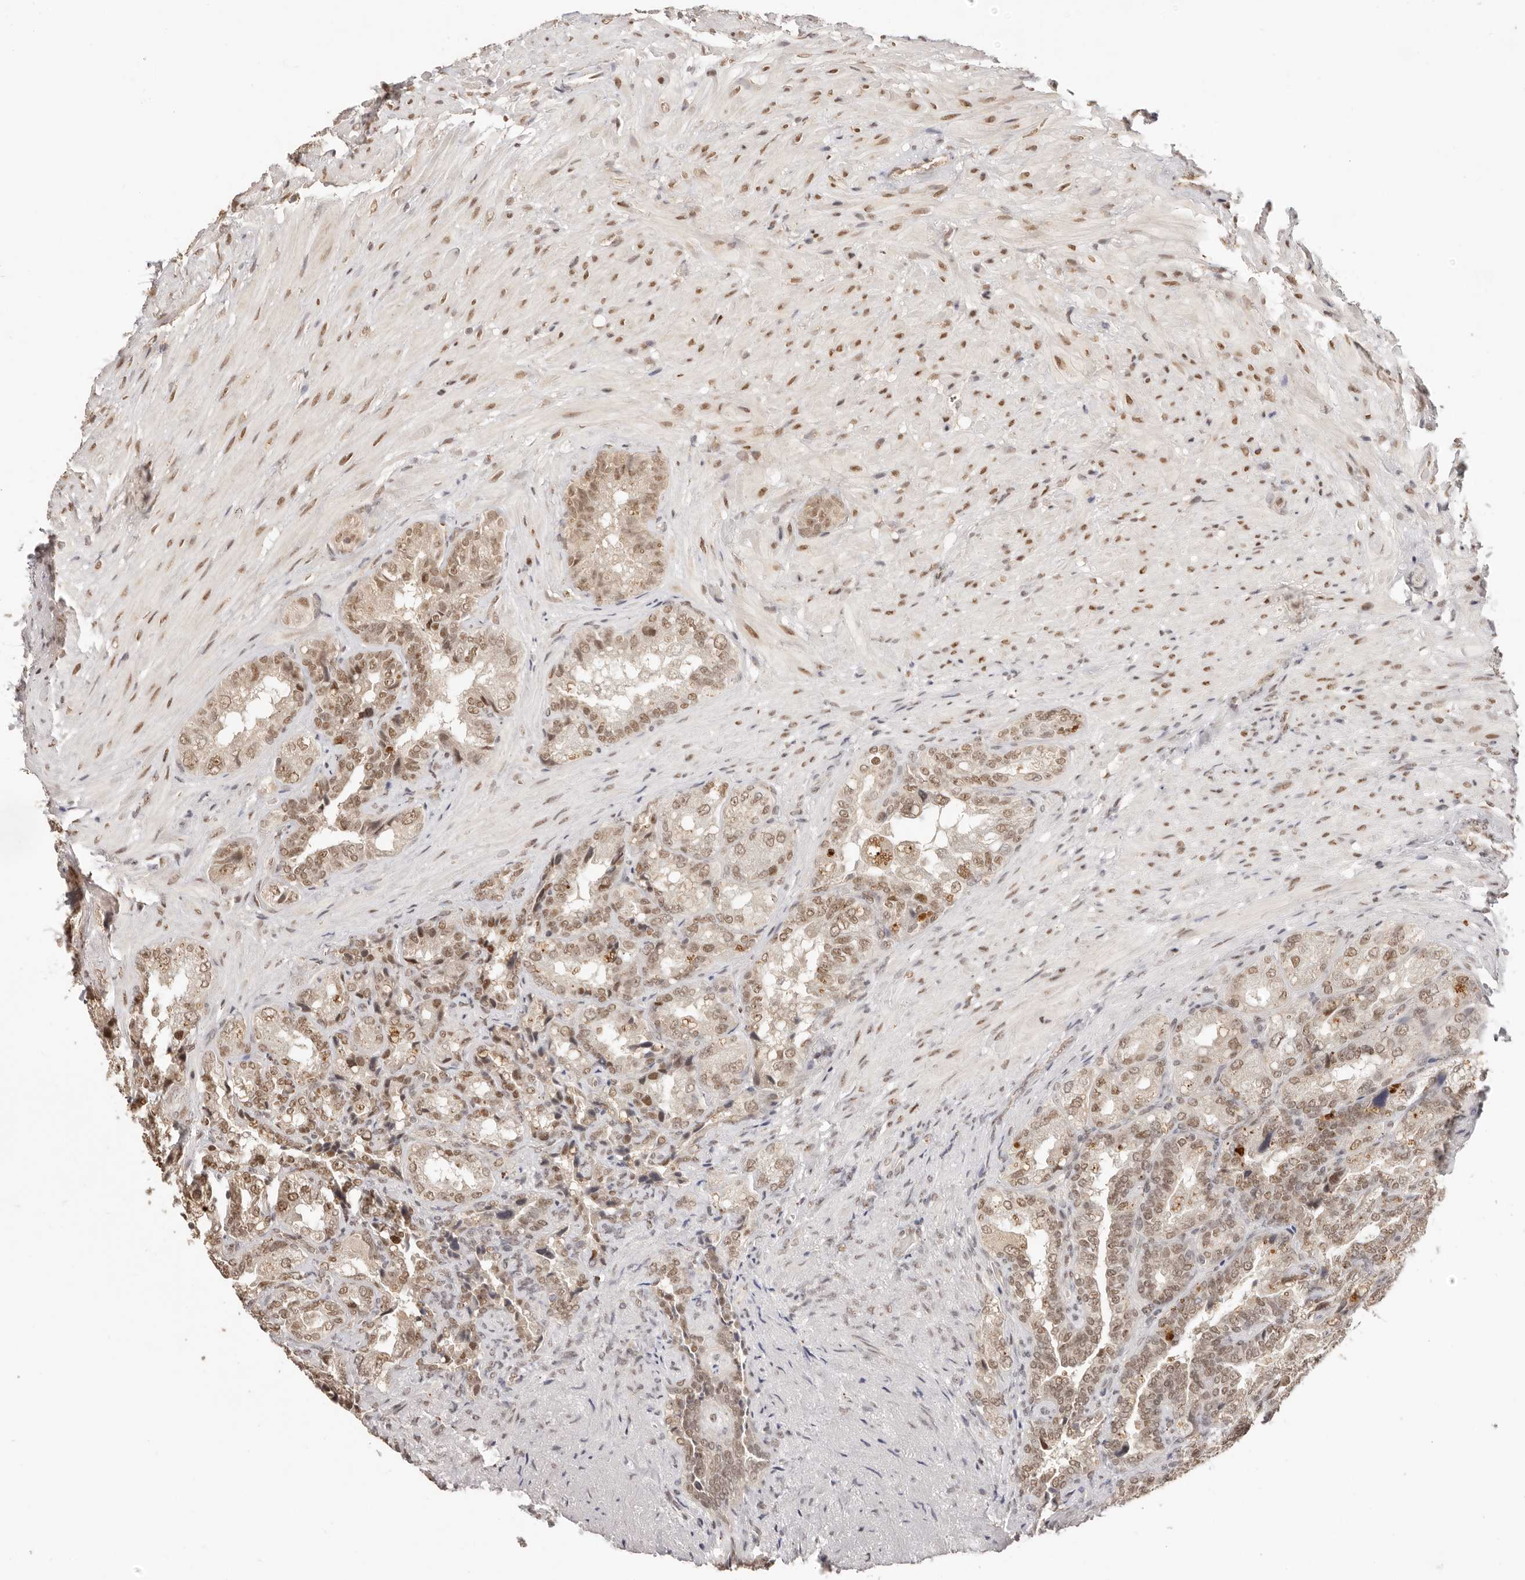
{"staining": {"intensity": "moderate", "quantity": ">75%", "location": "nuclear"}, "tissue": "seminal vesicle", "cell_type": "Glandular cells", "image_type": "normal", "snomed": [{"axis": "morphology", "description": "Normal tissue, NOS"}, {"axis": "topography", "description": "Seminal veicle"}, {"axis": "topography", "description": "Peripheral nerve tissue"}], "caption": "Benign seminal vesicle demonstrates moderate nuclear positivity in approximately >75% of glandular cells, visualized by immunohistochemistry.", "gene": "RFC3", "patient": {"sex": "male", "age": 63}}